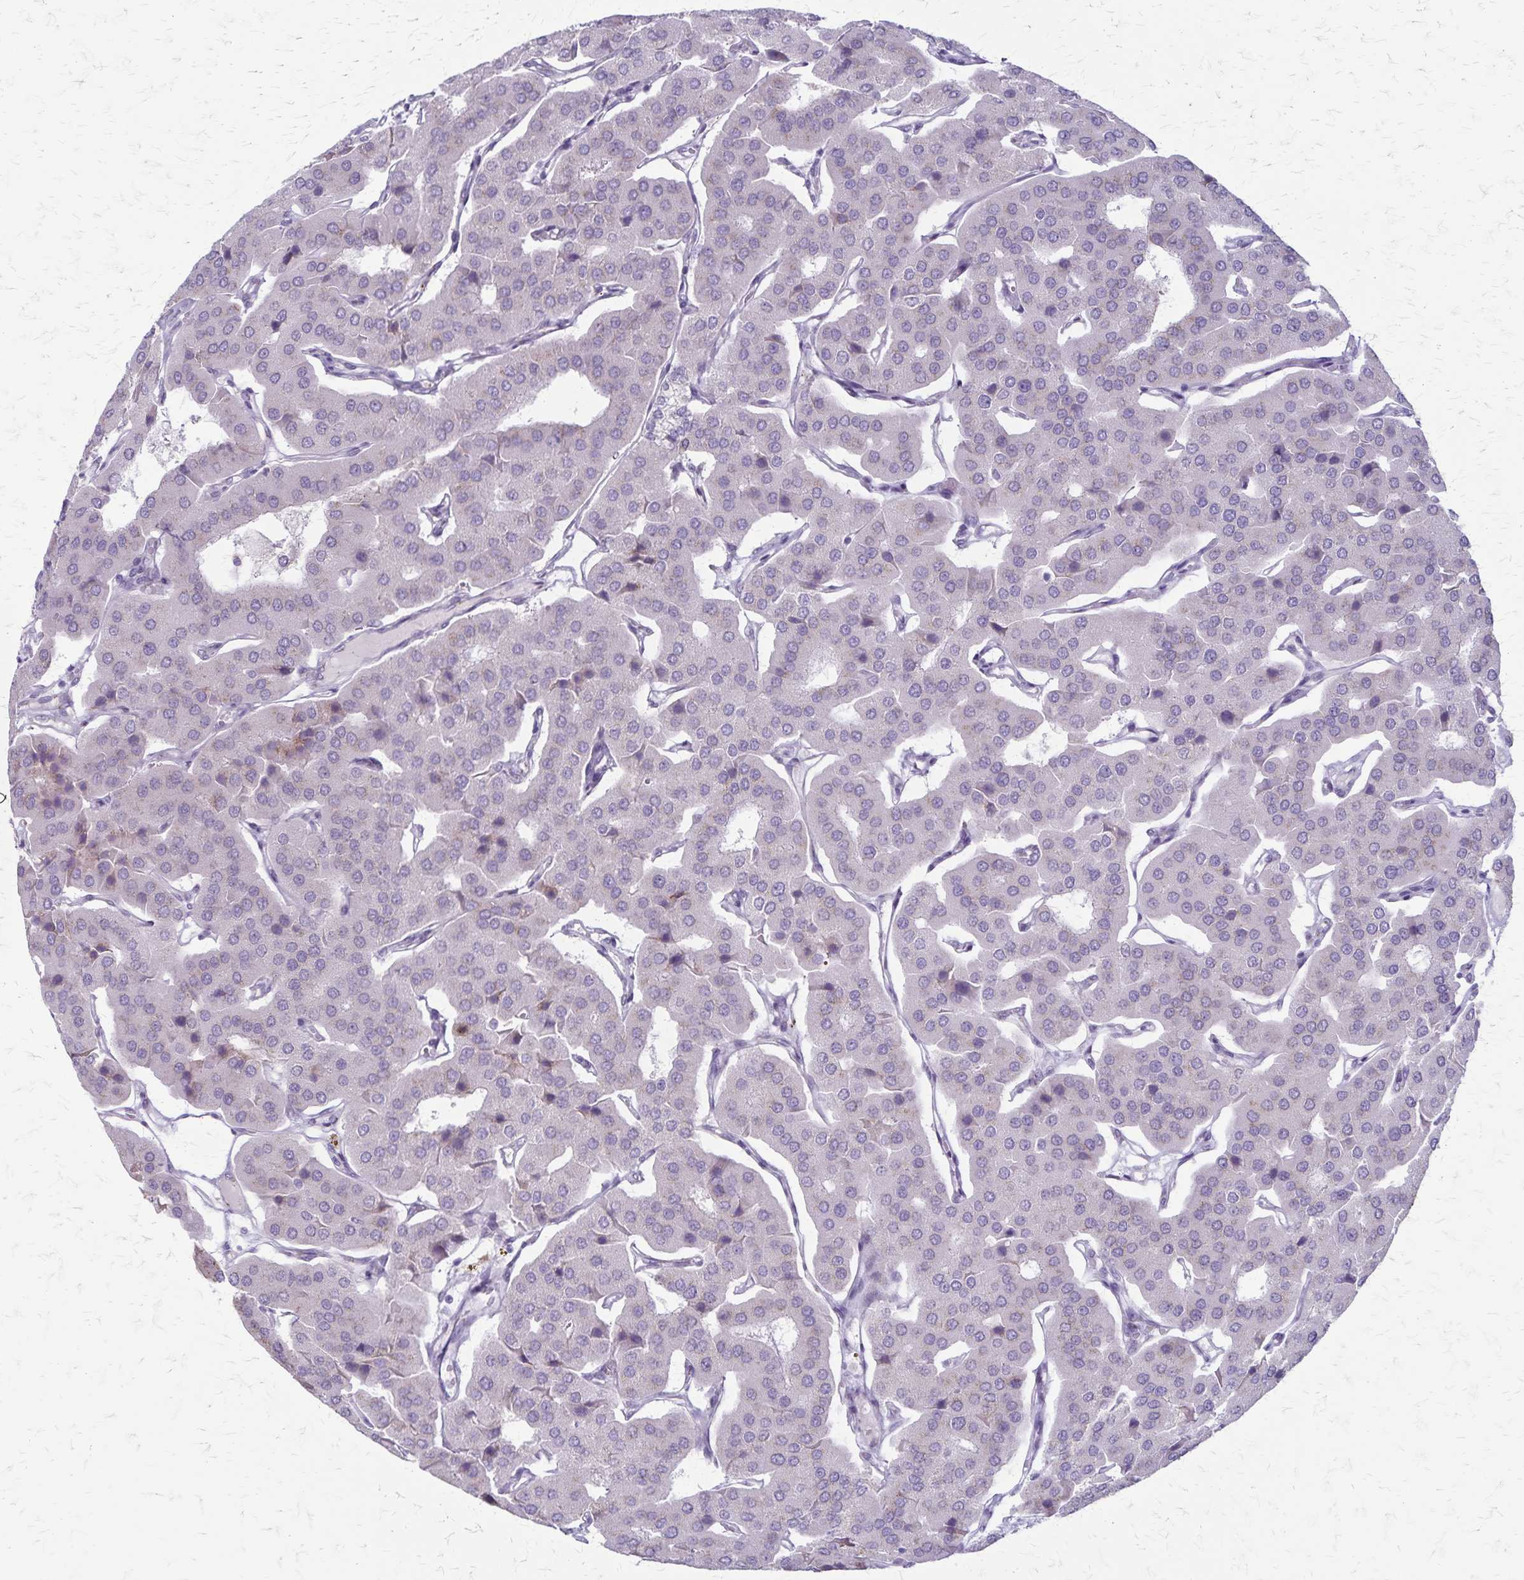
{"staining": {"intensity": "negative", "quantity": "none", "location": "none"}, "tissue": "parathyroid gland", "cell_type": "Glandular cells", "image_type": "normal", "snomed": [{"axis": "morphology", "description": "Normal tissue, NOS"}, {"axis": "morphology", "description": "Adenoma, NOS"}, {"axis": "topography", "description": "Parathyroid gland"}], "caption": "There is no significant positivity in glandular cells of parathyroid gland. (DAB immunohistochemistry (IHC), high magnification).", "gene": "MCFD2", "patient": {"sex": "female", "age": 86}}